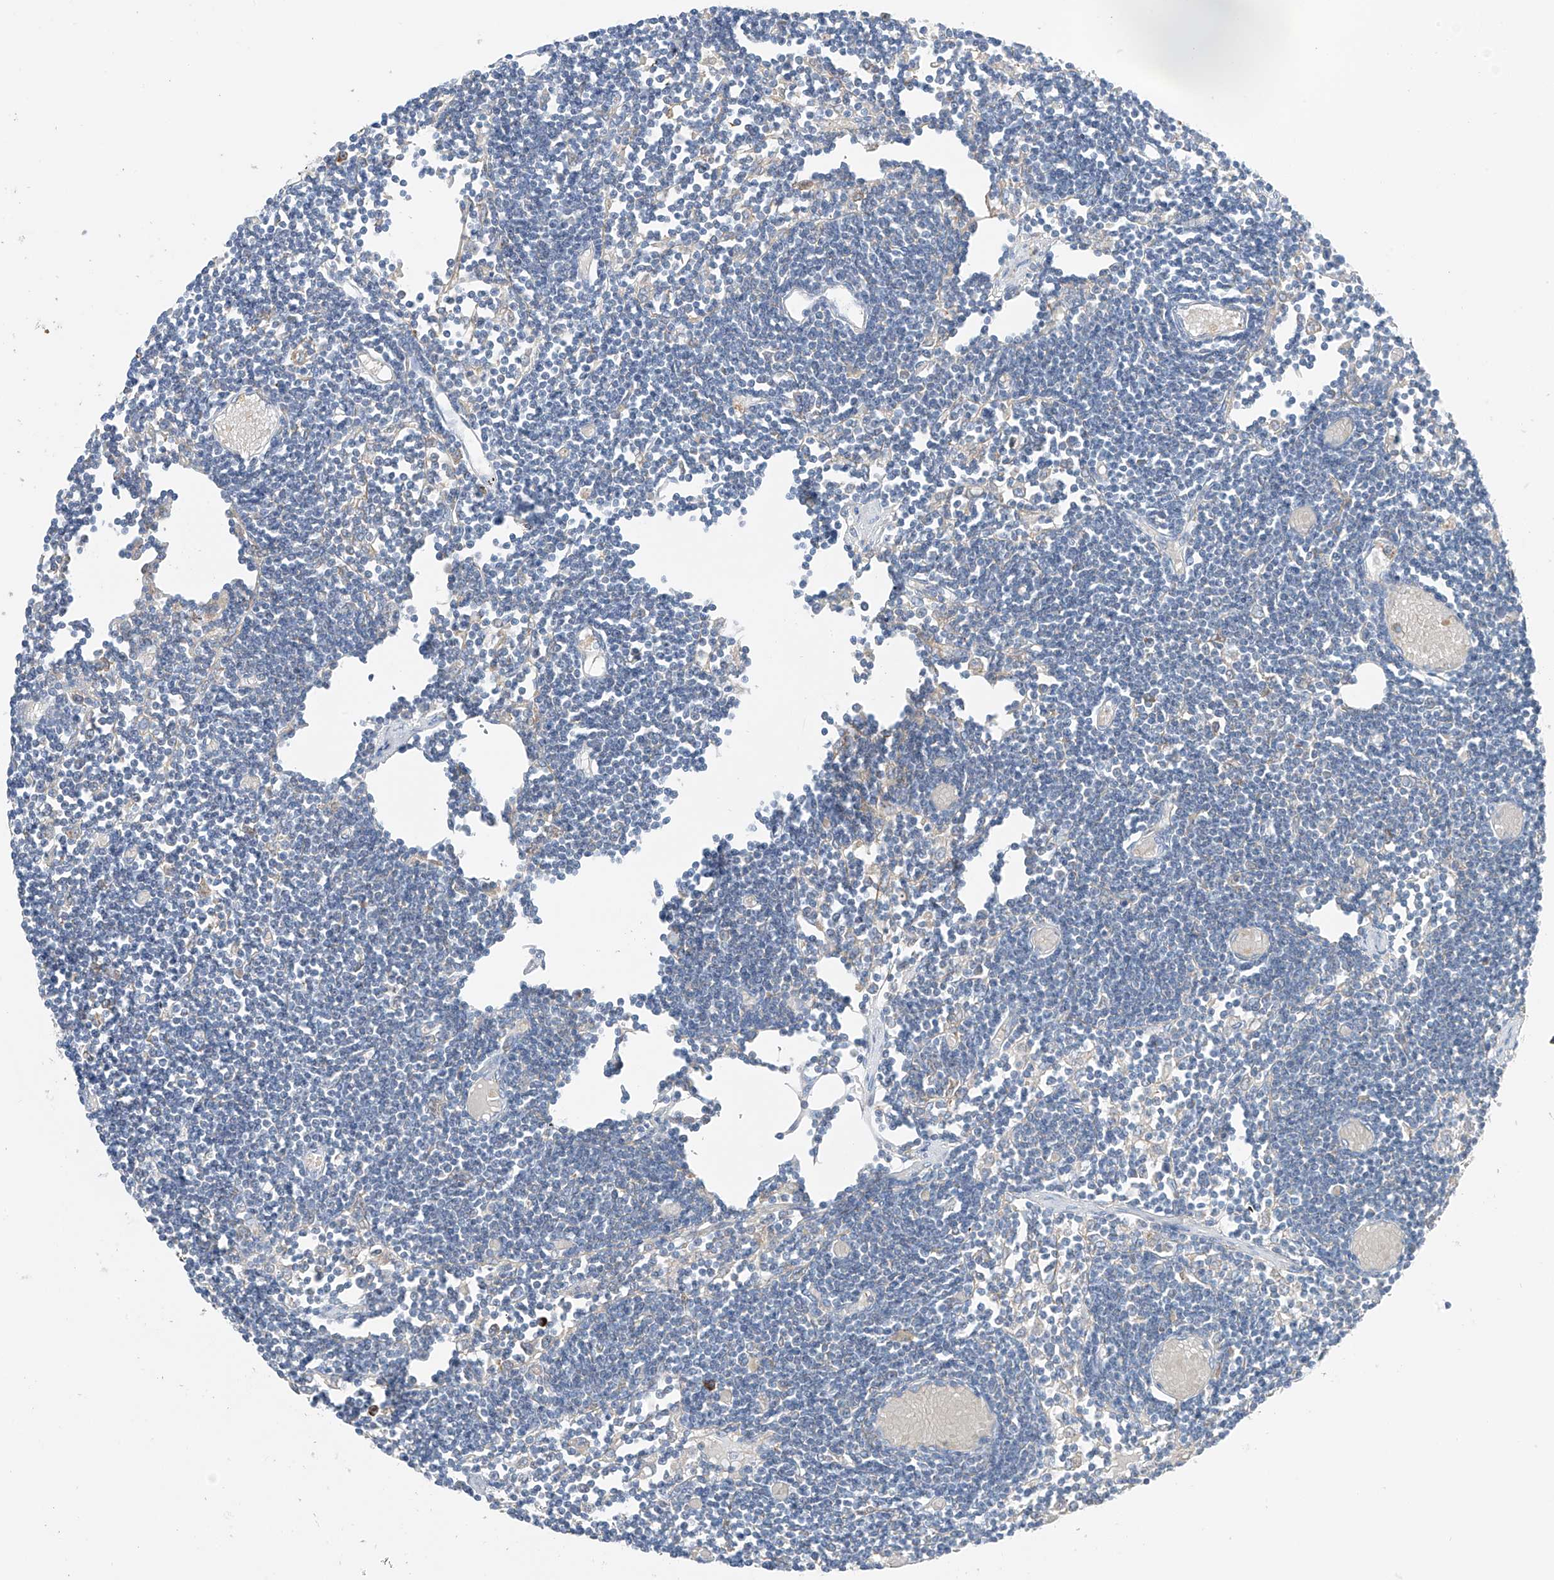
{"staining": {"intensity": "negative", "quantity": "none", "location": "none"}, "tissue": "lymph node", "cell_type": "Germinal center cells", "image_type": "normal", "snomed": [{"axis": "morphology", "description": "Normal tissue, NOS"}, {"axis": "topography", "description": "Lymph node"}], "caption": "The micrograph shows no staining of germinal center cells in unremarkable lymph node.", "gene": "NALCN", "patient": {"sex": "female", "age": 11}}